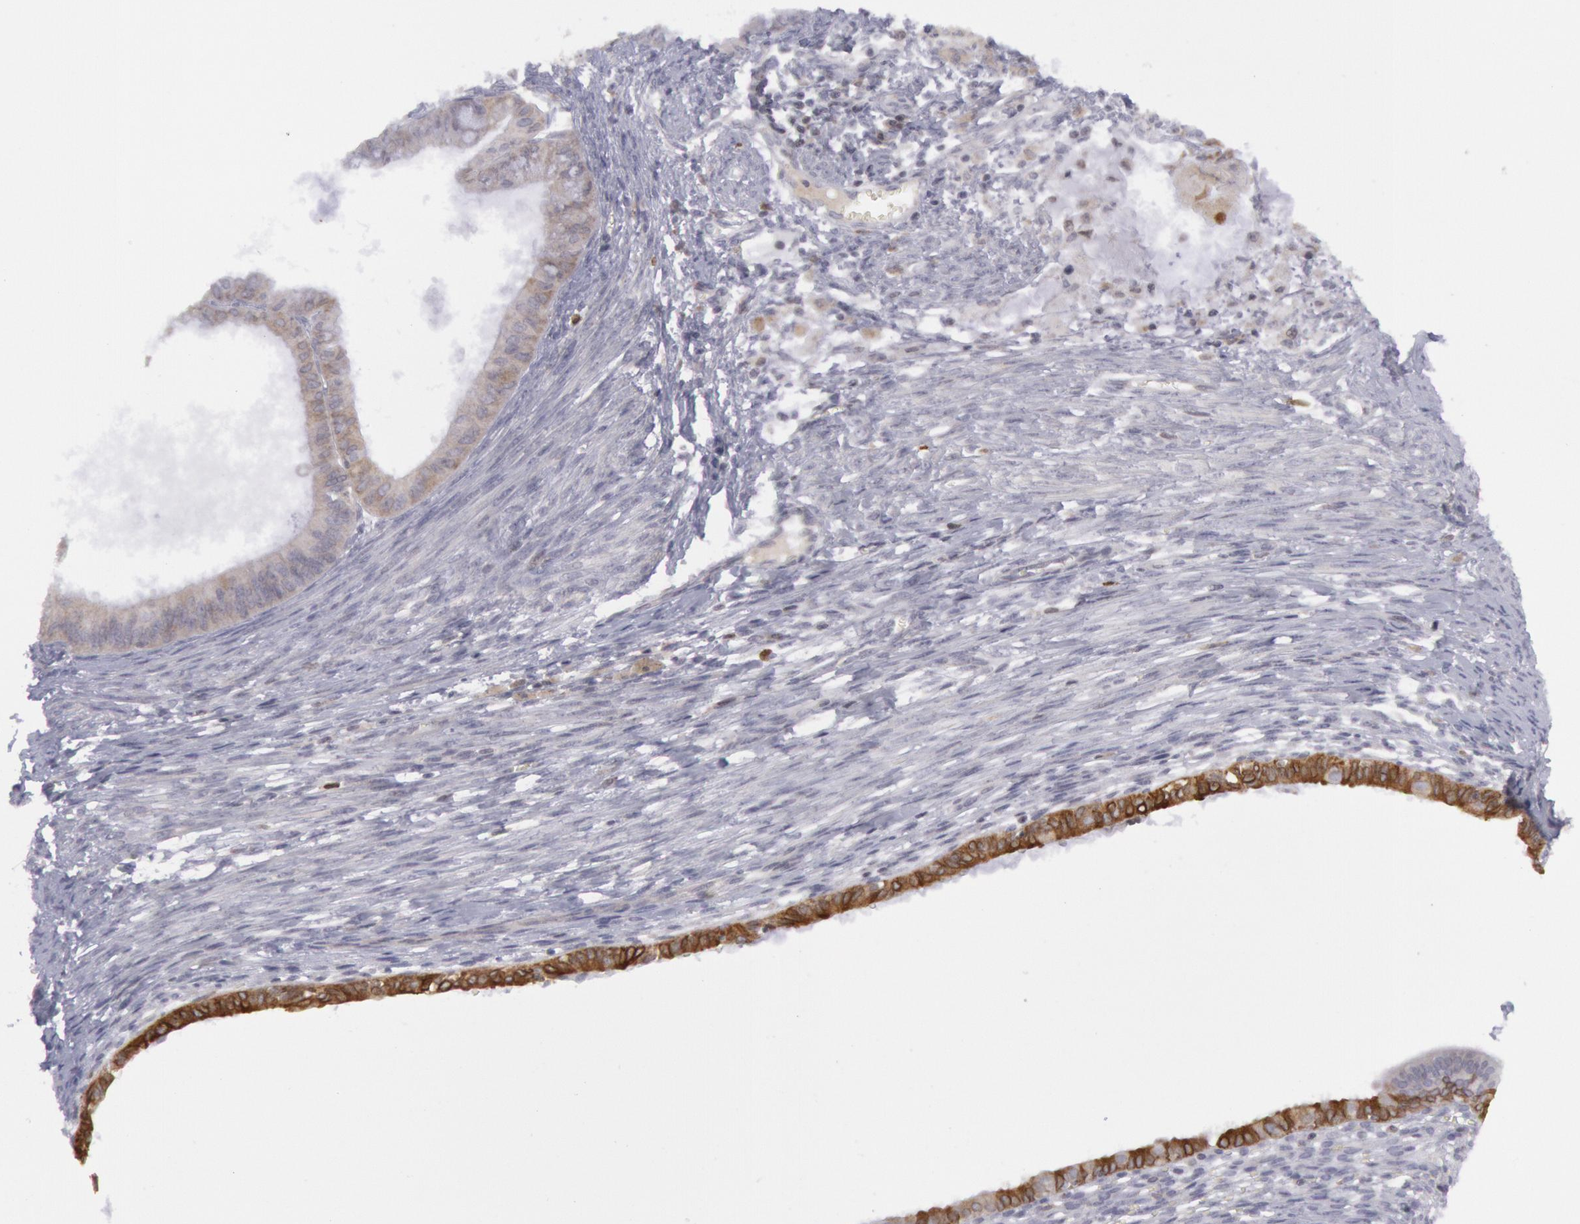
{"staining": {"intensity": "strong", "quantity": "<25%", "location": "cytoplasmic/membranous"}, "tissue": "endometrial cancer", "cell_type": "Tumor cells", "image_type": "cancer", "snomed": [{"axis": "morphology", "description": "Adenocarcinoma, NOS"}, {"axis": "topography", "description": "Endometrium"}], "caption": "This photomicrograph demonstrates endometrial cancer stained with IHC to label a protein in brown. The cytoplasmic/membranous of tumor cells show strong positivity for the protein. Nuclei are counter-stained blue.", "gene": "PTGS2", "patient": {"sex": "female", "age": 76}}